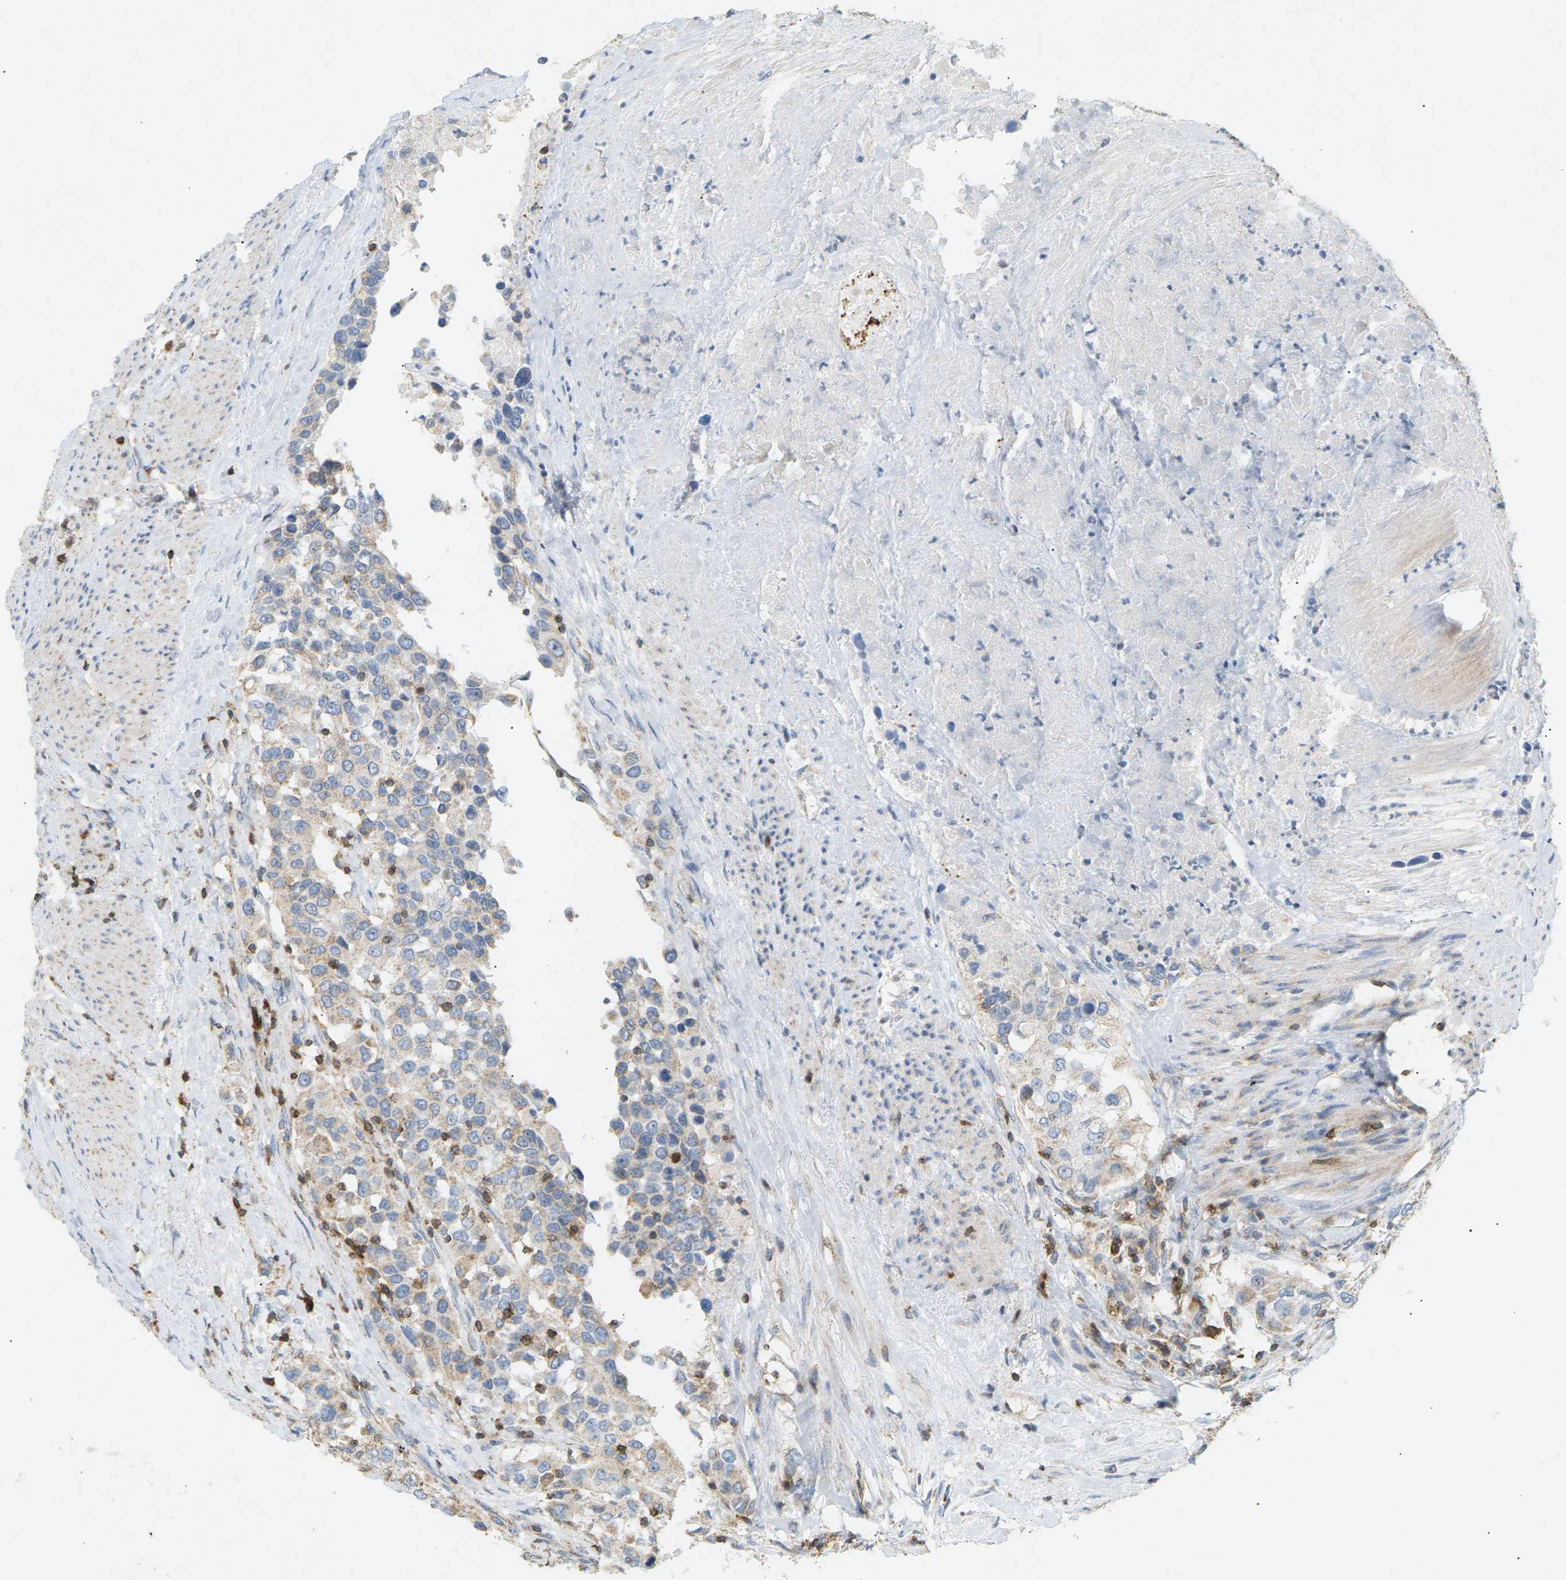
{"staining": {"intensity": "weak", "quantity": "<25%", "location": "cytoplasmic/membranous"}, "tissue": "urothelial cancer", "cell_type": "Tumor cells", "image_type": "cancer", "snomed": [{"axis": "morphology", "description": "Urothelial carcinoma, High grade"}, {"axis": "topography", "description": "Urinary bladder"}], "caption": "IHC of human urothelial carcinoma (high-grade) displays no expression in tumor cells.", "gene": "LIME1", "patient": {"sex": "female", "age": 80}}